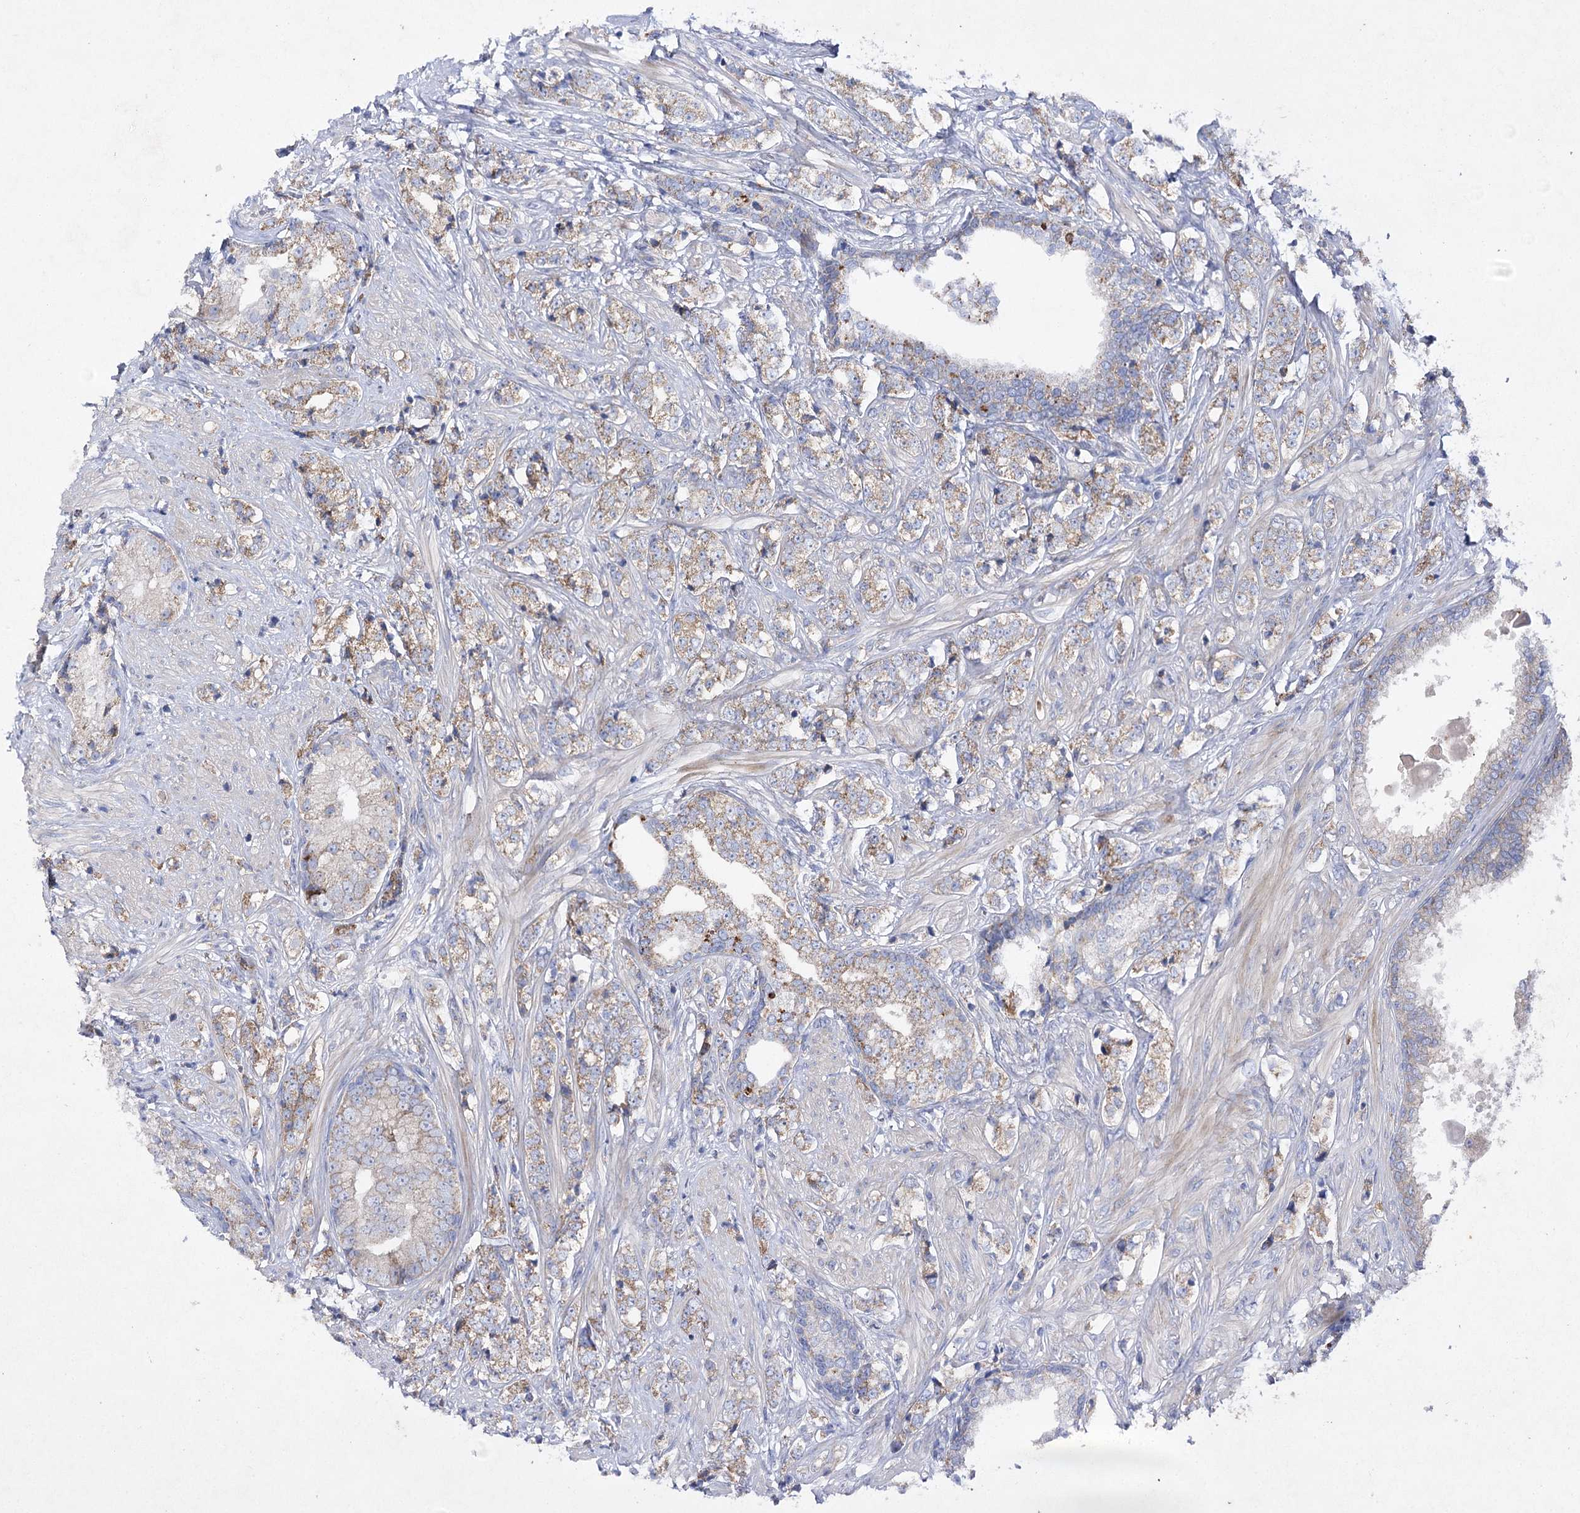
{"staining": {"intensity": "moderate", "quantity": "25%-75%", "location": "cytoplasmic/membranous"}, "tissue": "prostate cancer", "cell_type": "Tumor cells", "image_type": "cancer", "snomed": [{"axis": "morphology", "description": "Adenocarcinoma, High grade"}, {"axis": "topography", "description": "Prostate"}], "caption": "This is an image of immunohistochemistry staining of prostate cancer (high-grade adenocarcinoma), which shows moderate staining in the cytoplasmic/membranous of tumor cells.", "gene": "COX15", "patient": {"sex": "male", "age": 69}}